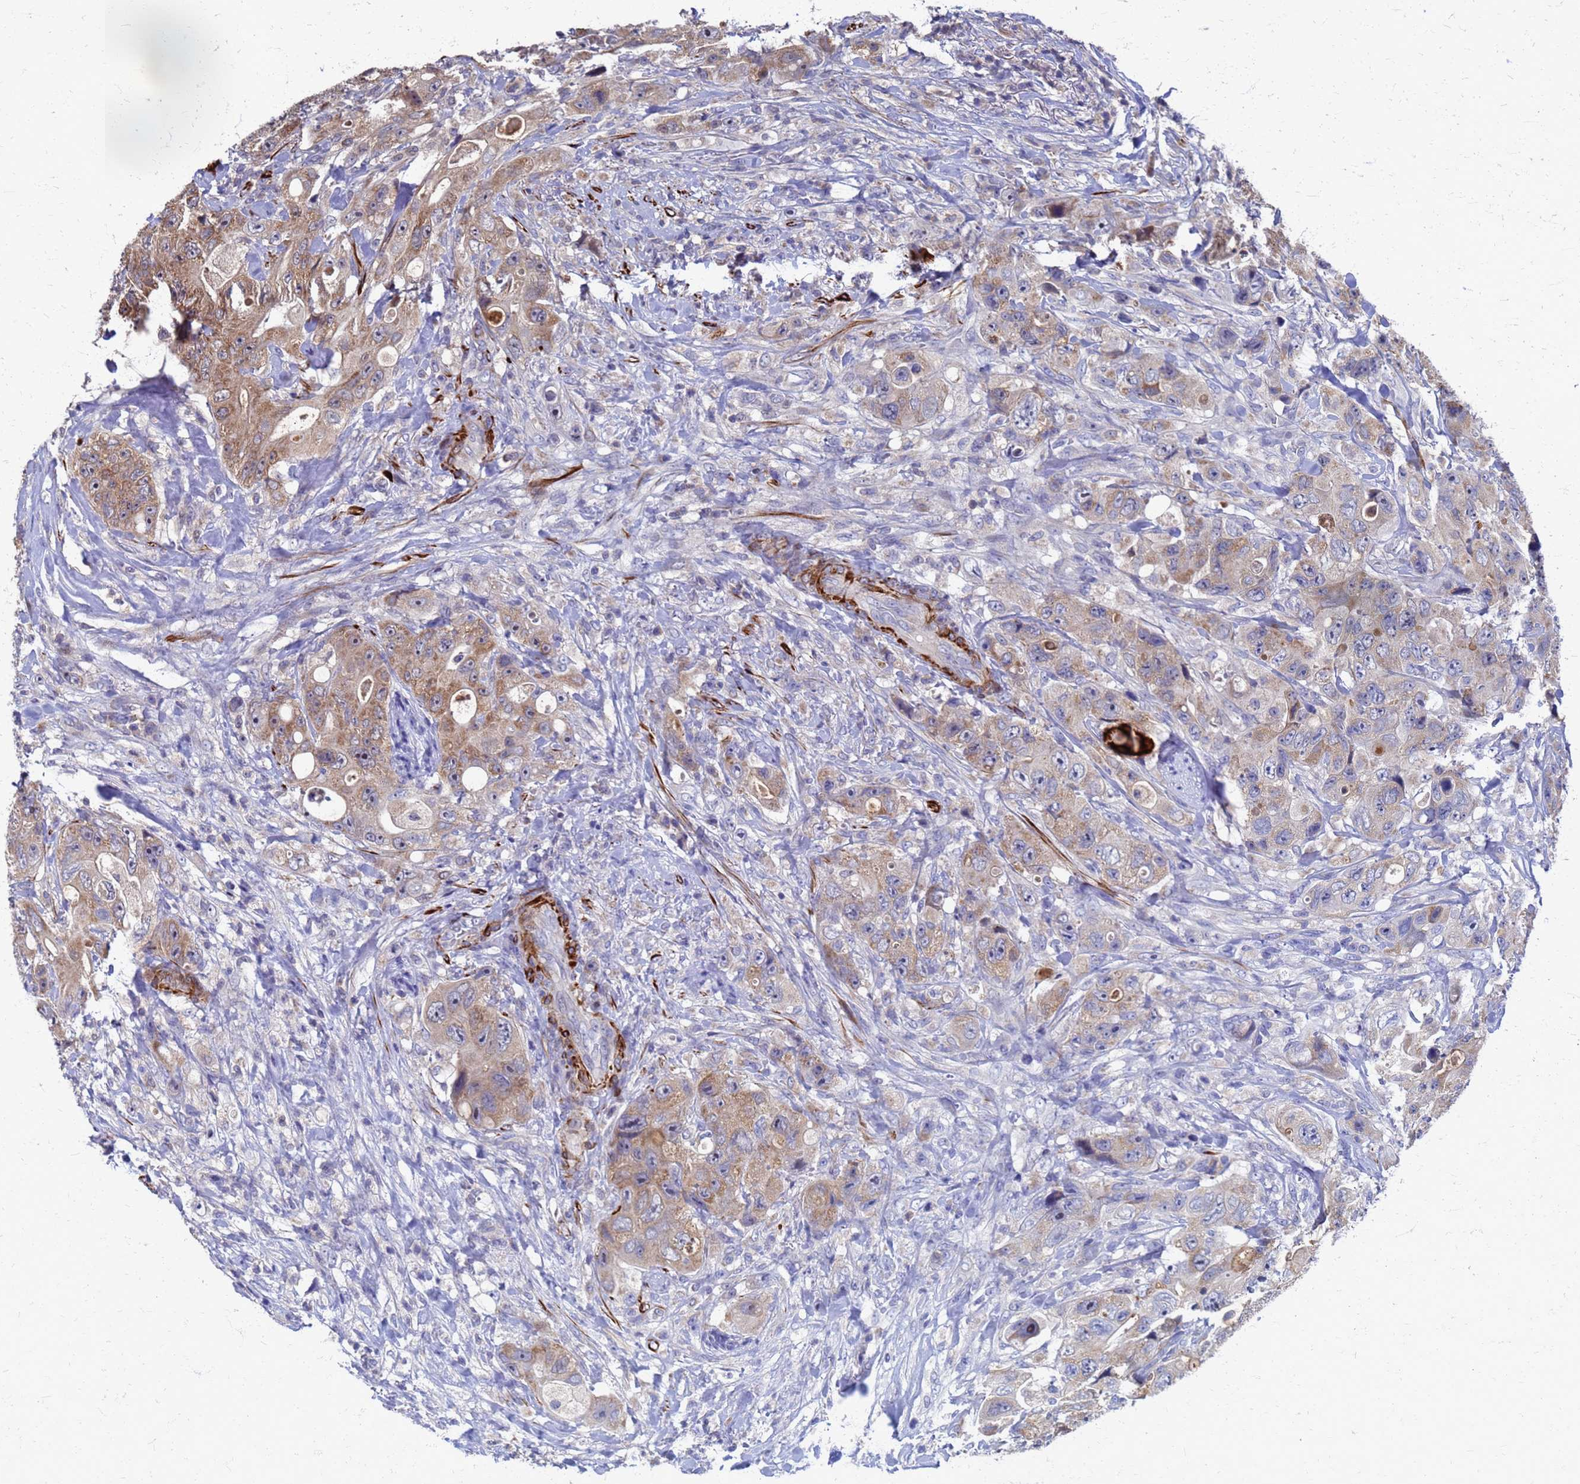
{"staining": {"intensity": "moderate", "quantity": ">75%", "location": "cytoplasmic/membranous"}, "tissue": "colorectal cancer", "cell_type": "Tumor cells", "image_type": "cancer", "snomed": [{"axis": "morphology", "description": "Adenocarcinoma, NOS"}, {"axis": "topography", "description": "Colon"}], "caption": "High-power microscopy captured an IHC histopathology image of colorectal cancer, revealing moderate cytoplasmic/membranous staining in approximately >75% of tumor cells. (Brightfield microscopy of DAB IHC at high magnification).", "gene": "ATPAF1", "patient": {"sex": "female", "age": 46}}